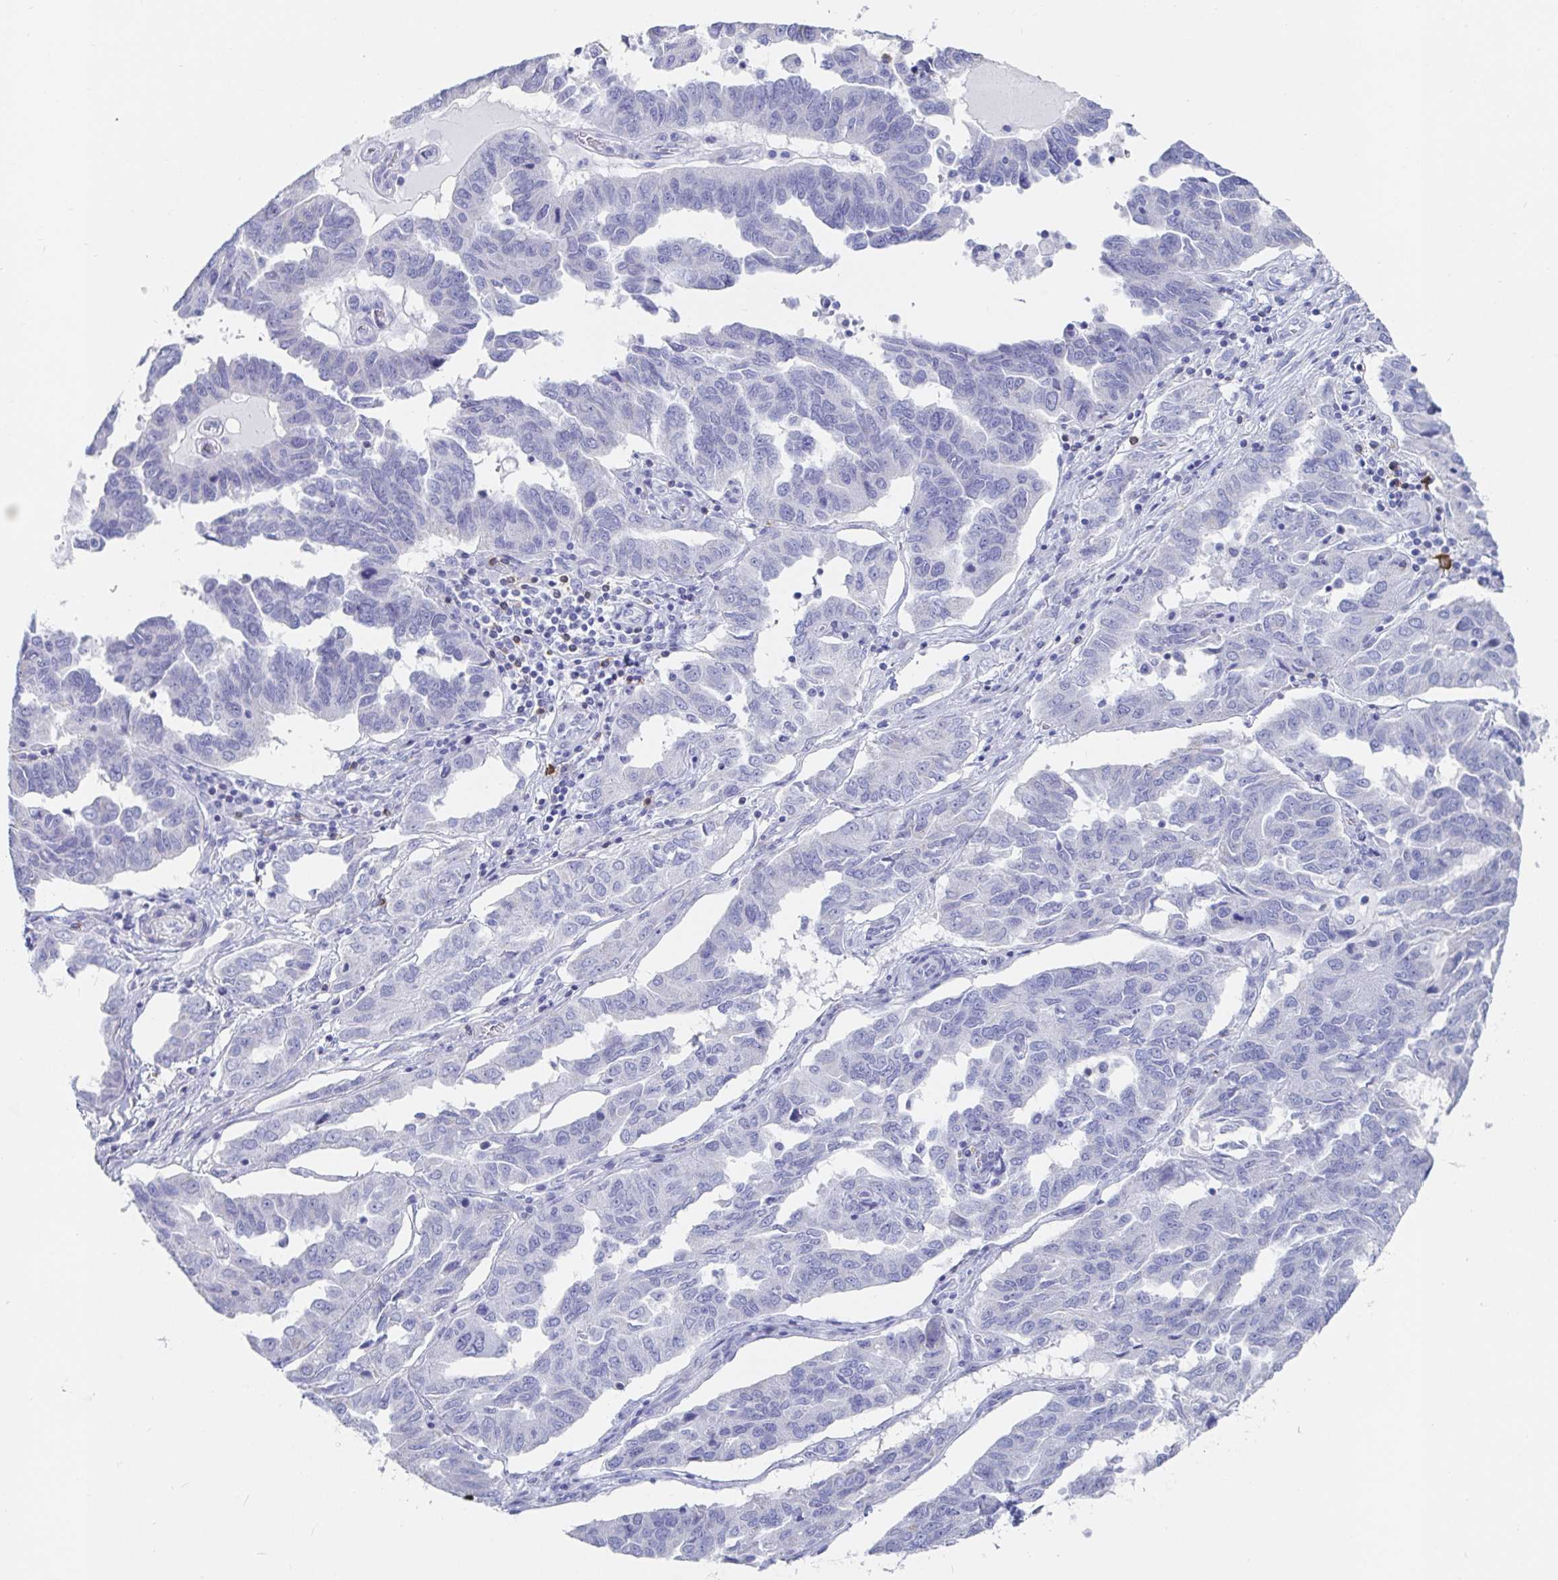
{"staining": {"intensity": "negative", "quantity": "none", "location": "none"}, "tissue": "ovarian cancer", "cell_type": "Tumor cells", "image_type": "cancer", "snomed": [{"axis": "morphology", "description": "Cystadenocarcinoma, serous, NOS"}, {"axis": "topography", "description": "Ovary"}], "caption": "This is an immunohistochemistry (IHC) micrograph of ovarian cancer (serous cystadenocarcinoma). There is no positivity in tumor cells.", "gene": "PACSIN1", "patient": {"sex": "female", "age": 64}}